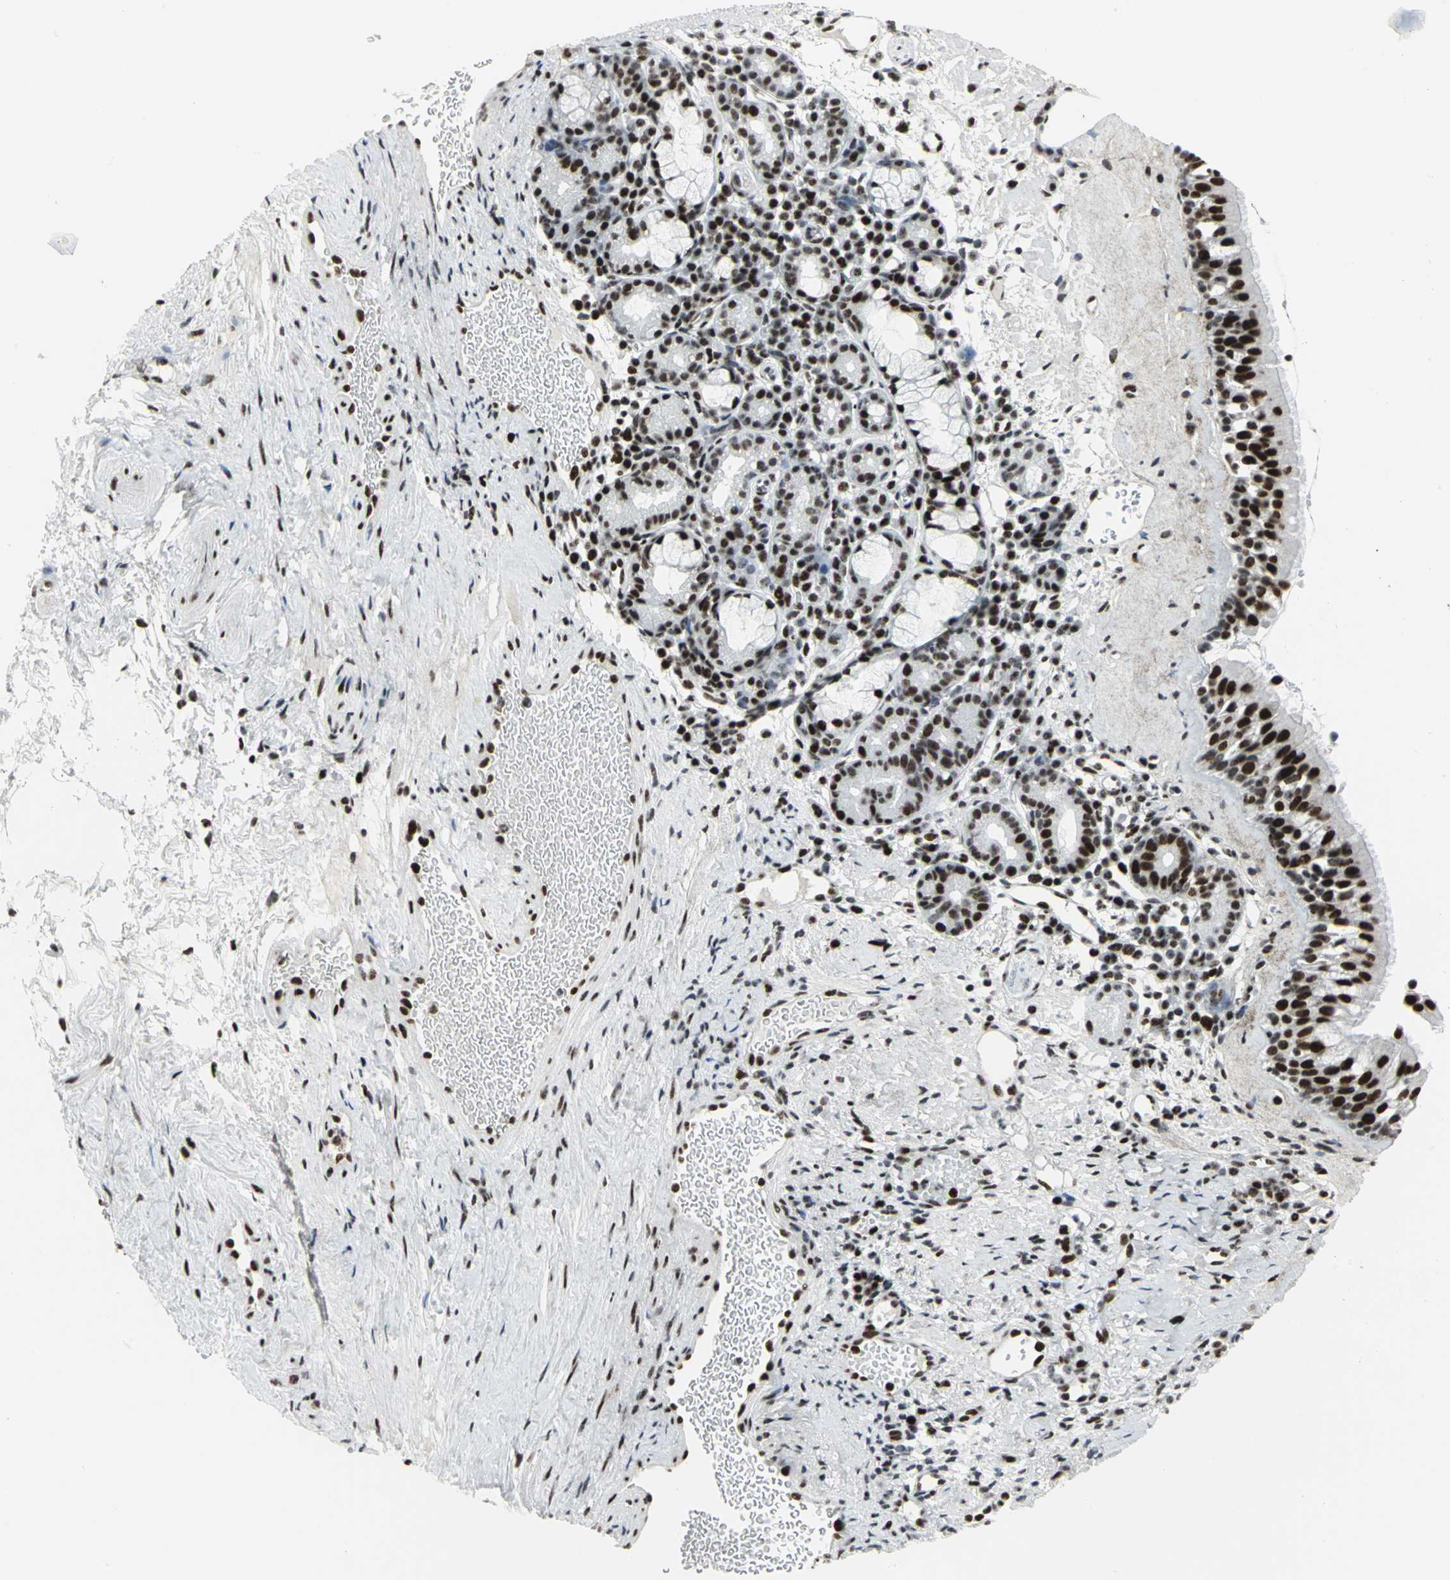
{"staining": {"intensity": "strong", "quantity": ">75%", "location": "nuclear"}, "tissue": "nasopharynx", "cell_type": "Respiratory epithelial cells", "image_type": "normal", "snomed": [{"axis": "morphology", "description": "Normal tissue, NOS"}, {"axis": "morphology", "description": "Inflammation, NOS"}, {"axis": "topography", "description": "Nasopharynx"}], "caption": "Brown immunohistochemical staining in normal human nasopharynx demonstrates strong nuclear positivity in about >75% of respiratory epithelial cells.", "gene": "SMARCA4", "patient": {"sex": "female", "age": 55}}